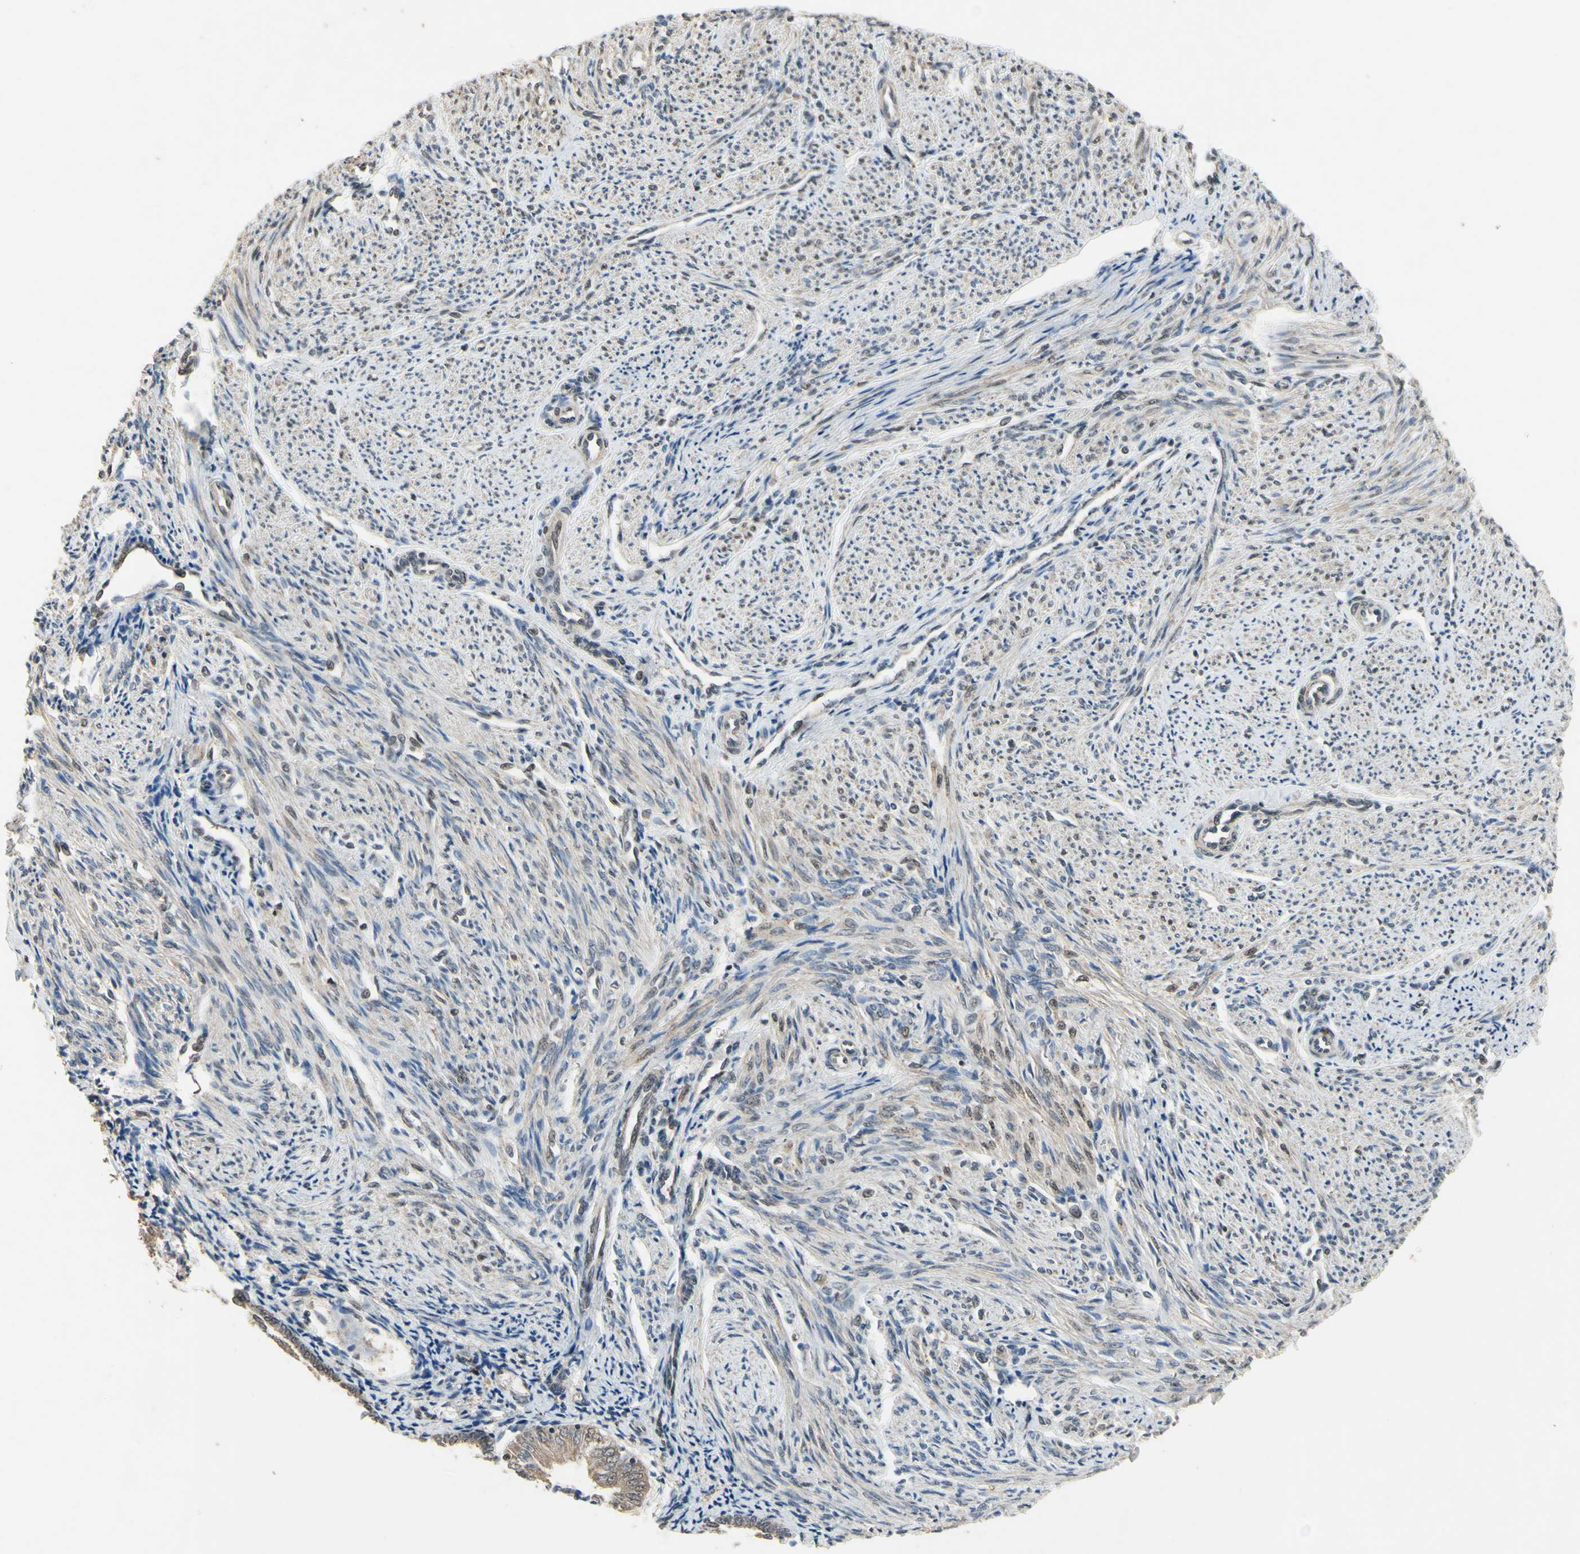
{"staining": {"intensity": "moderate", "quantity": "25%-75%", "location": "cytoplasmic/membranous,nuclear"}, "tissue": "smooth muscle", "cell_type": "Smooth muscle cells", "image_type": "normal", "snomed": [{"axis": "morphology", "description": "Normal tissue, NOS"}, {"axis": "topography", "description": "Smooth muscle"}], "caption": "Human smooth muscle stained for a protein (brown) reveals moderate cytoplasmic/membranous,nuclear positive staining in about 25%-75% of smooth muscle cells.", "gene": "ZNF174", "patient": {"sex": "female", "age": 65}}